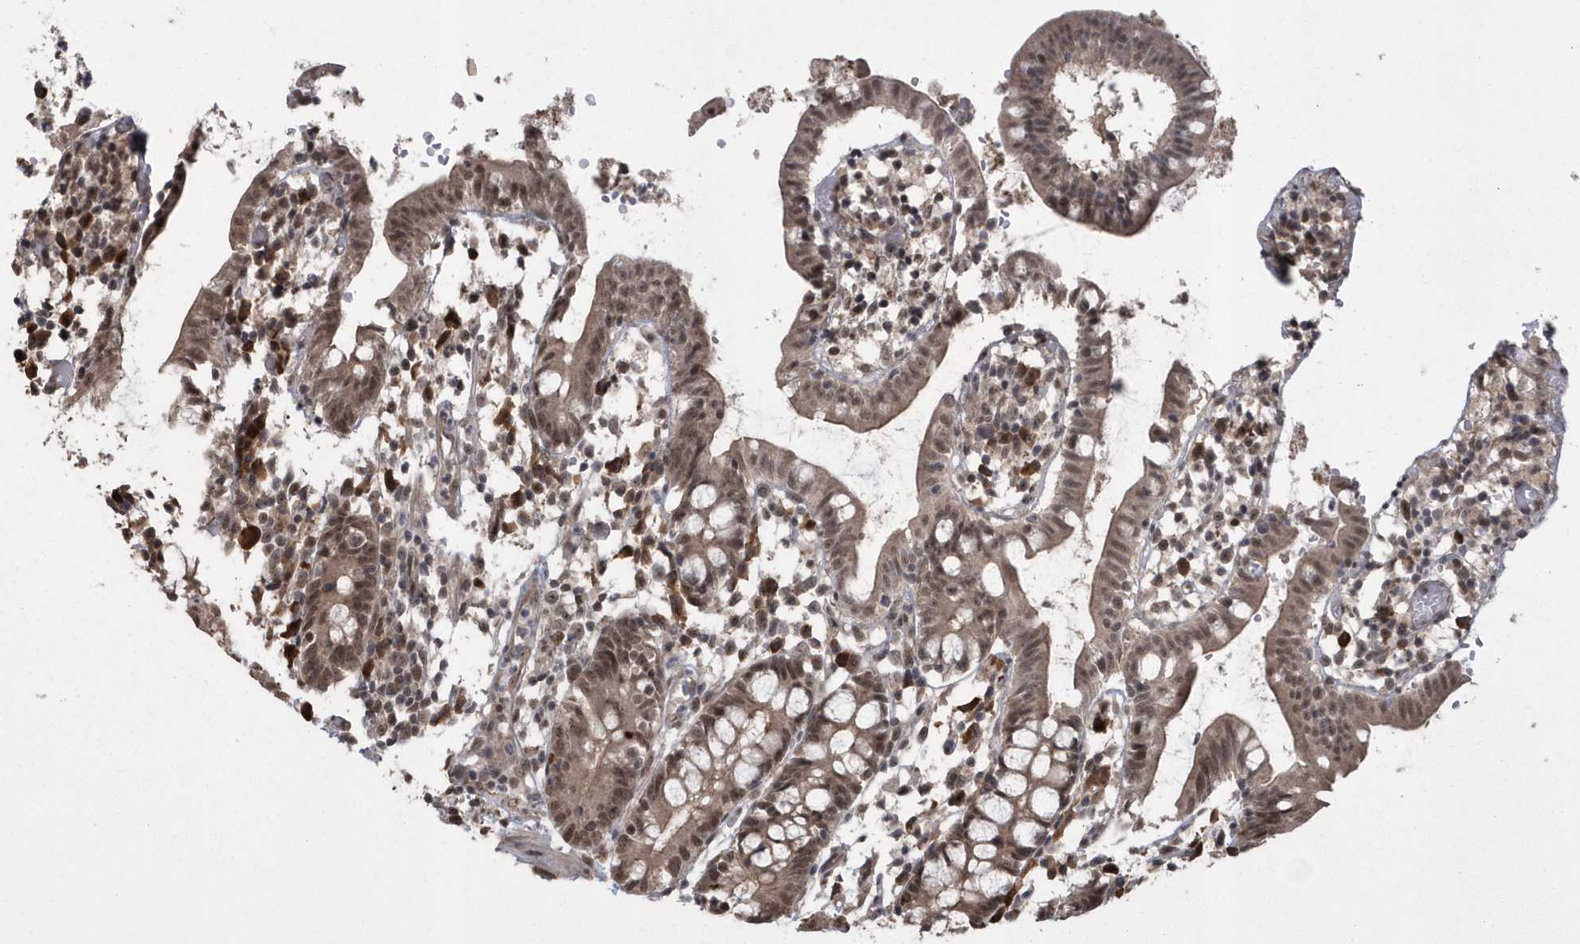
{"staining": {"intensity": "moderate", "quantity": ">75%", "location": "cytoplasmic/membranous,nuclear"}, "tissue": "small intestine", "cell_type": "Glandular cells", "image_type": "normal", "snomed": [{"axis": "morphology", "description": "Normal tissue, NOS"}, {"axis": "morphology", "description": "Cystadenocarcinoma, serous, Metastatic site"}, {"axis": "topography", "description": "Small intestine"}], "caption": "Glandular cells demonstrate moderate cytoplasmic/membranous,nuclear positivity in approximately >75% of cells in unremarkable small intestine. The staining was performed using DAB (3,3'-diaminobenzidine) to visualize the protein expression in brown, while the nuclei were stained in blue with hematoxylin (Magnification: 20x).", "gene": "EPB41L4A", "patient": {"sex": "female", "age": 61}}